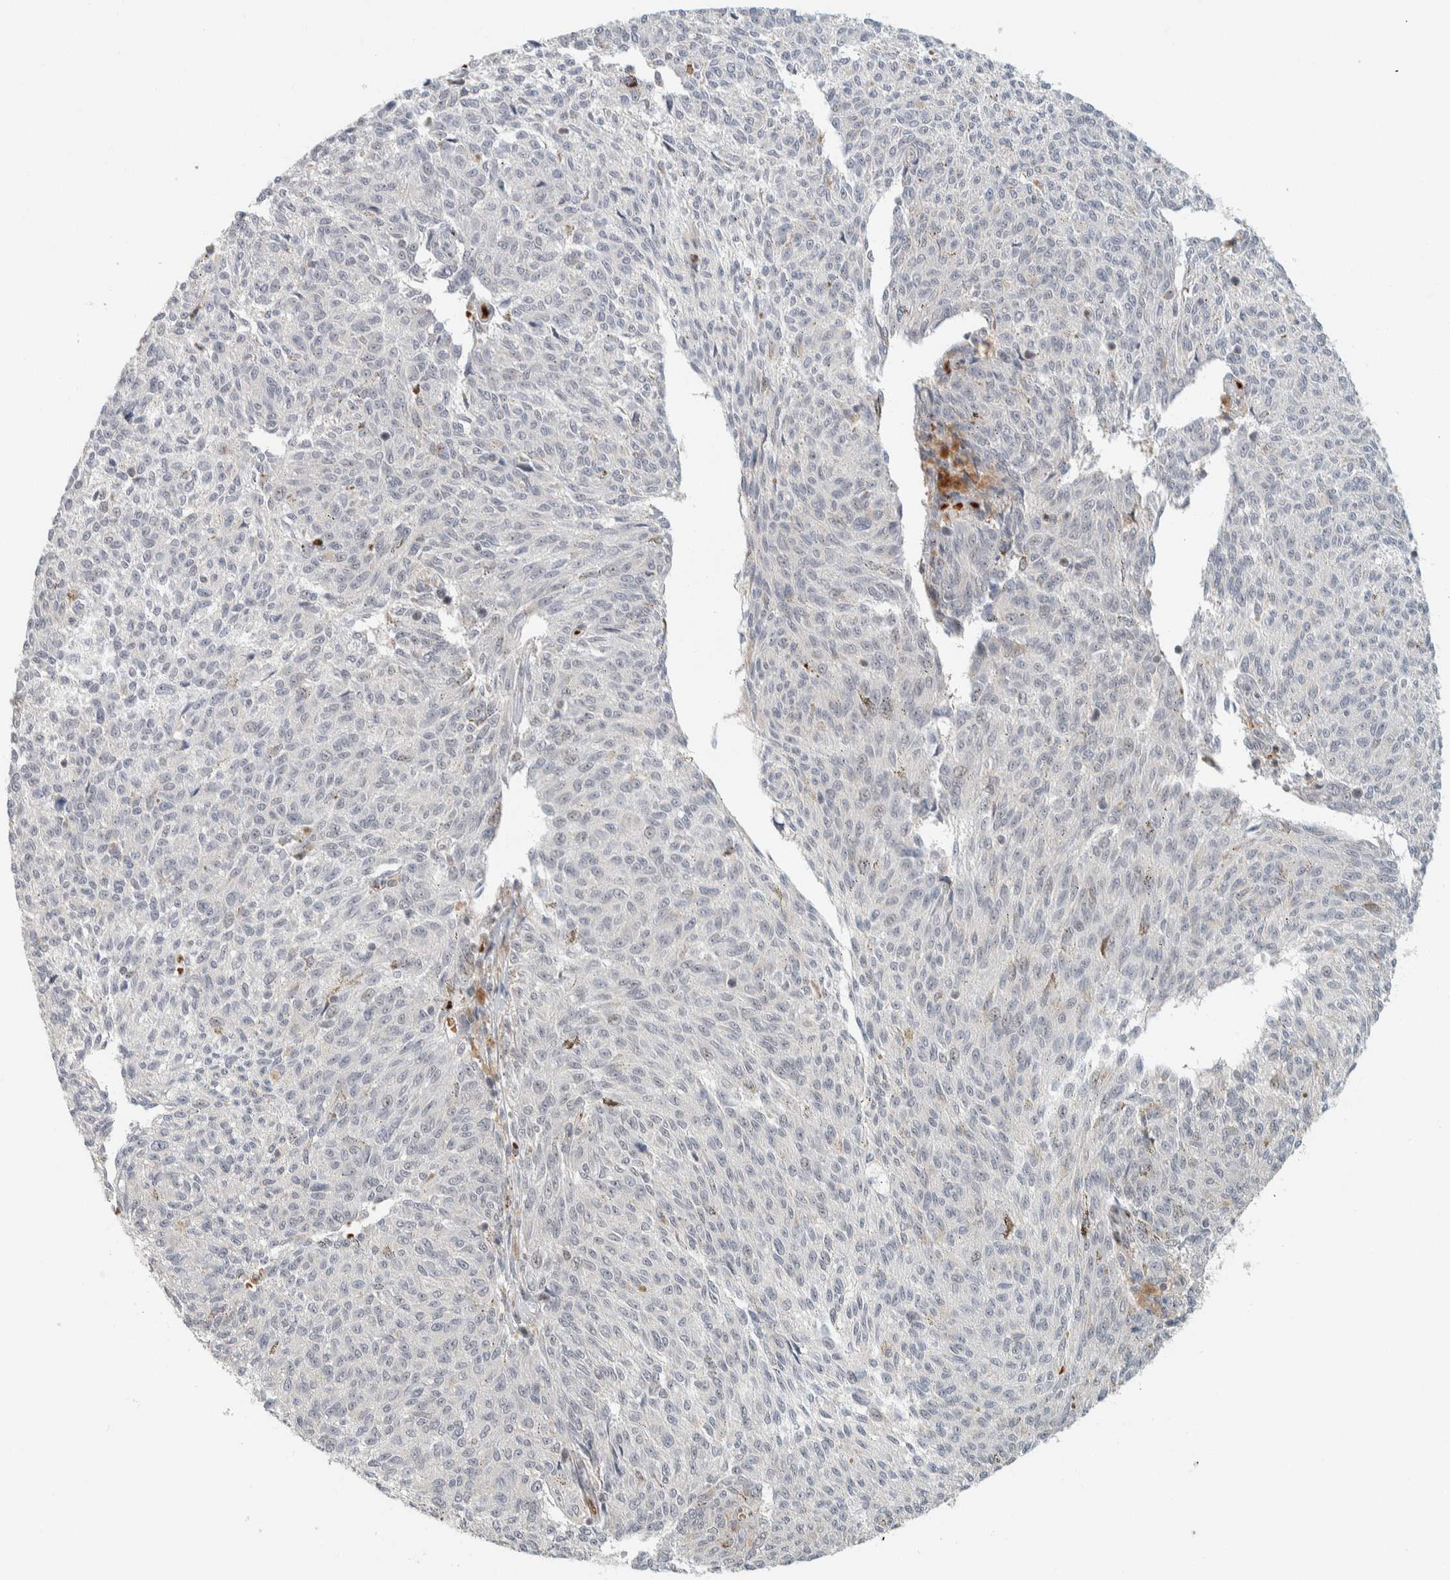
{"staining": {"intensity": "negative", "quantity": "none", "location": "none"}, "tissue": "melanoma", "cell_type": "Tumor cells", "image_type": "cancer", "snomed": [{"axis": "morphology", "description": "Malignant melanoma, NOS"}, {"axis": "topography", "description": "Skin"}], "caption": "This is a histopathology image of IHC staining of malignant melanoma, which shows no positivity in tumor cells.", "gene": "ZBTB2", "patient": {"sex": "female", "age": 72}}